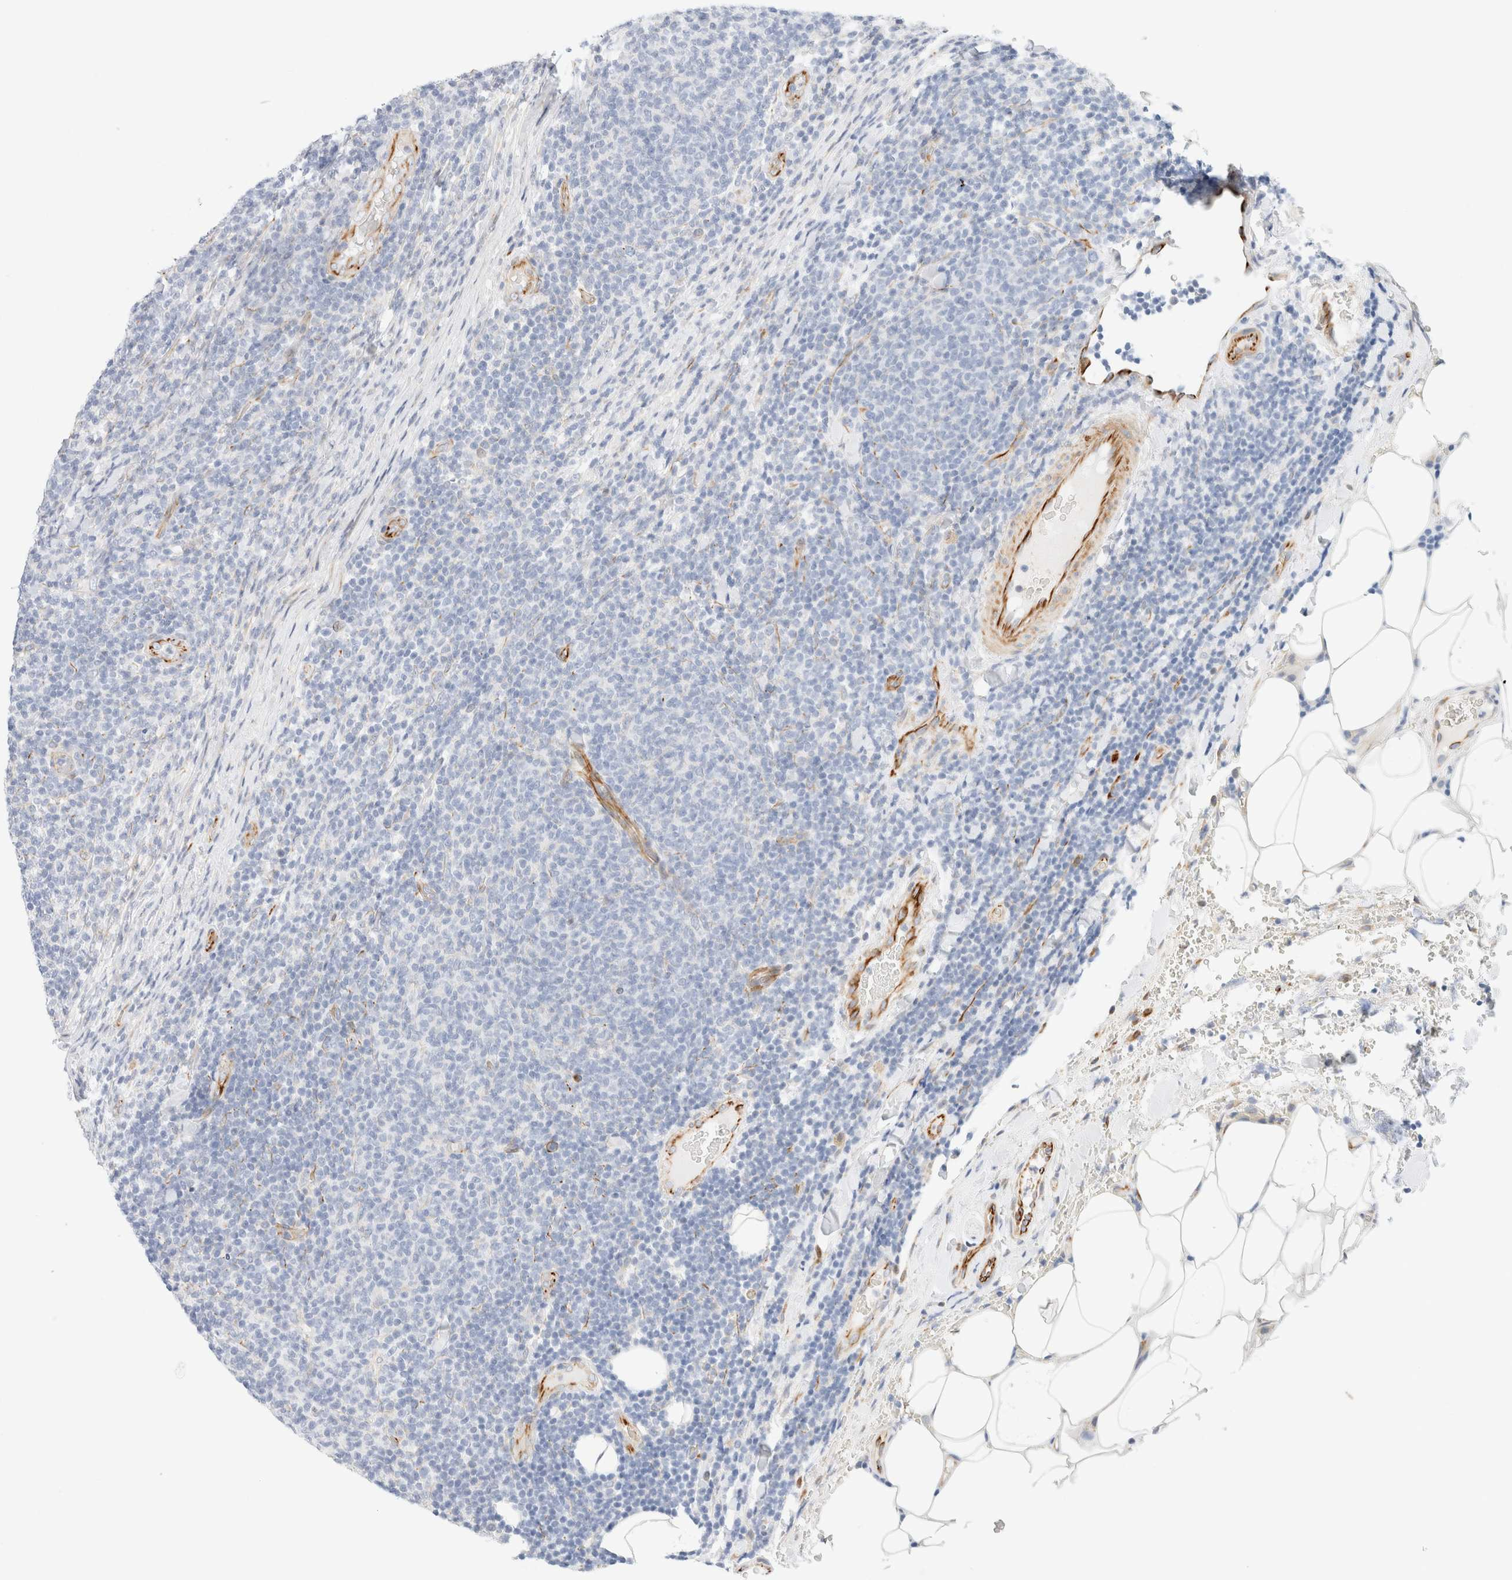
{"staining": {"intensity": "negative", "quantity": "none", "location": "none"}, "tissue": "lymphoma", "cell_type": "Tumor cells", "image_type": "cancer", "snomed": [{"axis": "morphology", "description": "Malignant lymphoma, non-Hodgkin's type, Low grade"}, {"axis": "topography", "description": "Lymph node"}], "caption": "Tumor cells are negative for brown protein staining in lymphoma.", "gene": "SLC25A48", "patient": {"sex": "male", "age": 66}}